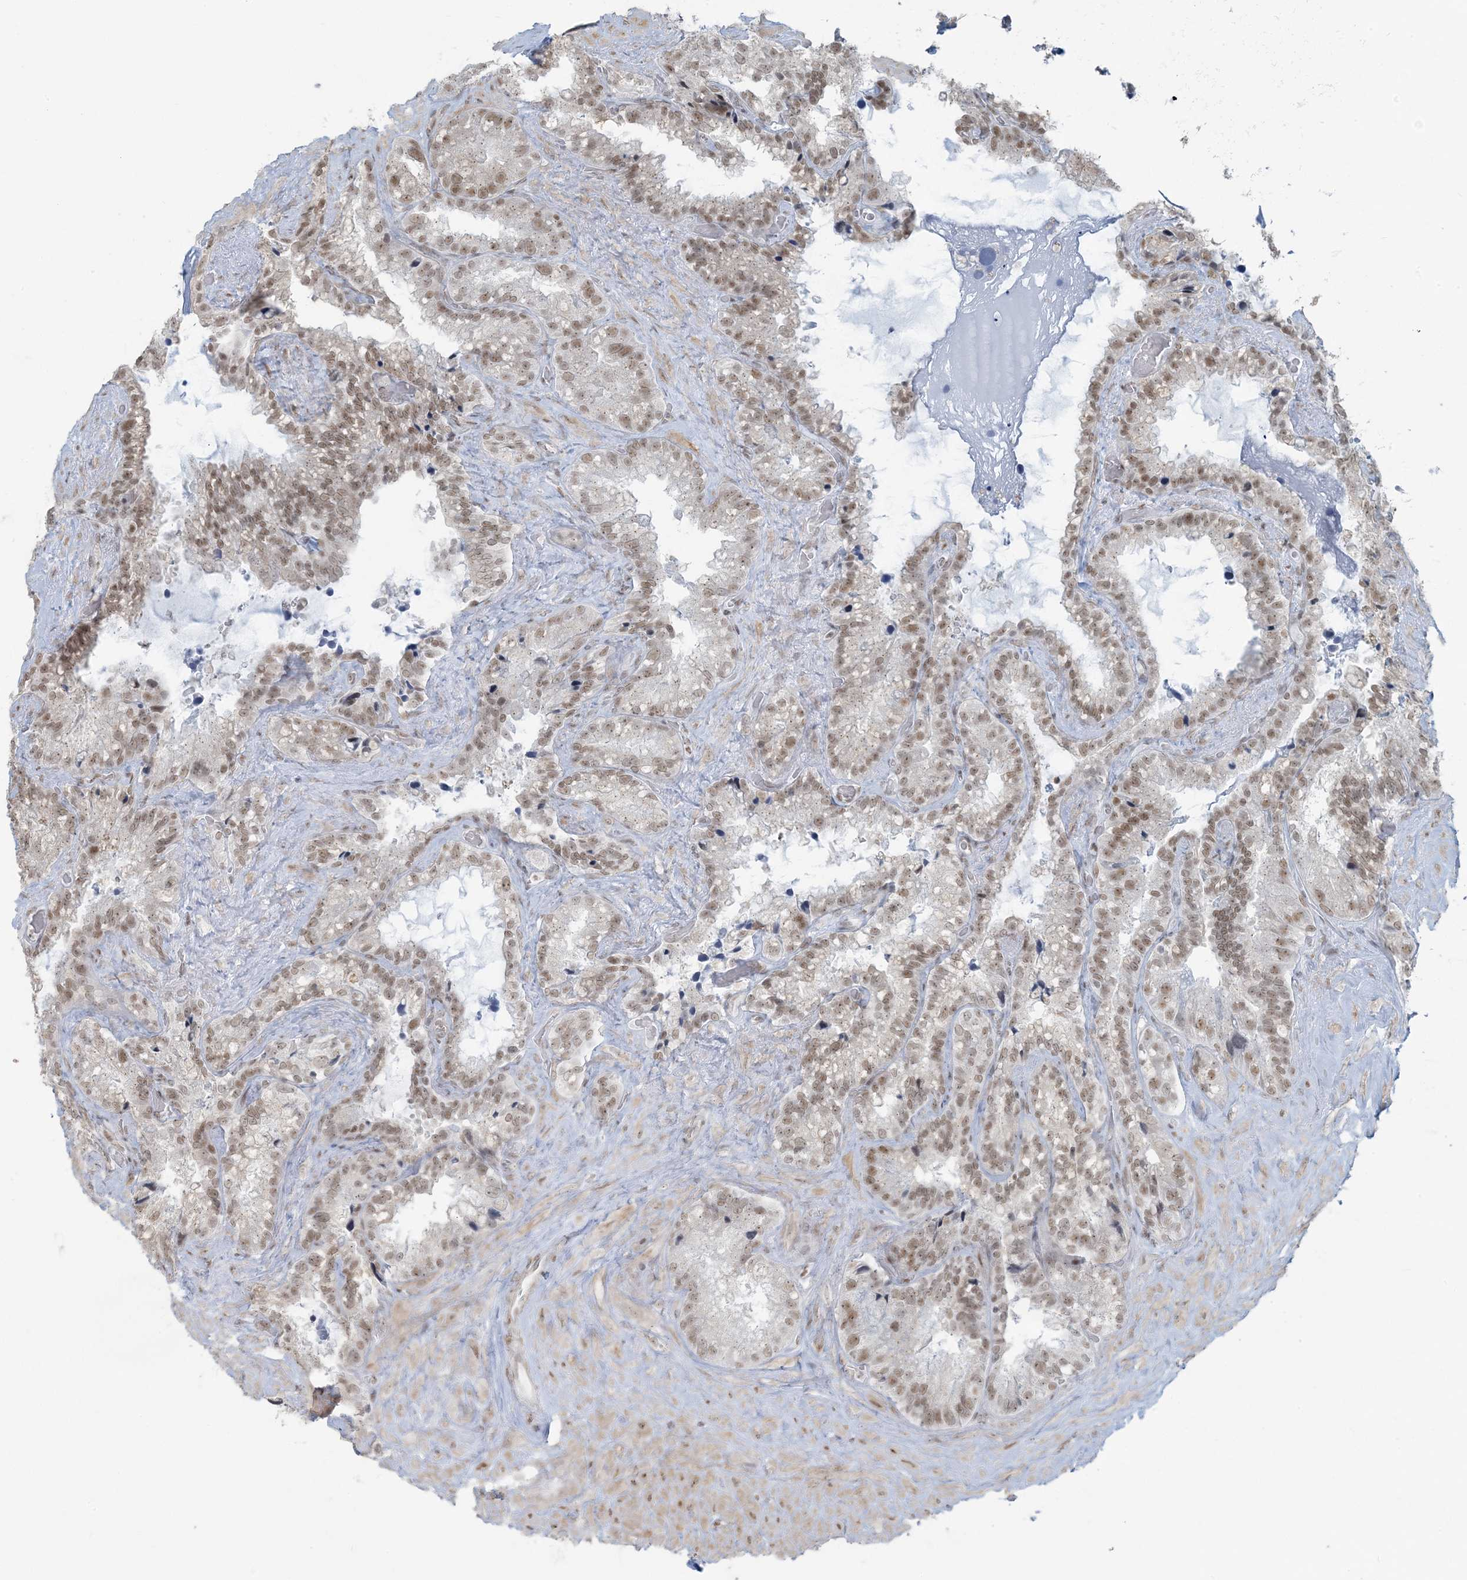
{"staining": {"intensity": "moderate", "quantity": ">75%", "location": "nuclear"}, "tissue": "seminal vesicle", "cell_type": "Glandular cells", "image_type": "normal", "snomed": [{"axis": "morphology", "description": "Normal tissue, NOS"}, {"axis": "topography", "description": "Prostate"}, {"axis": "topography", "description": "Seminal veicle"}], "caption": "Immunohistochemistry micrograph of benign human seminal vesicle stained for a protein (brown), which shows medium levels of moderate nuclear staining in about >75% of glandular cells.", "gene": "ZNF787", "patient": {"sex": "male", "age": 68}}